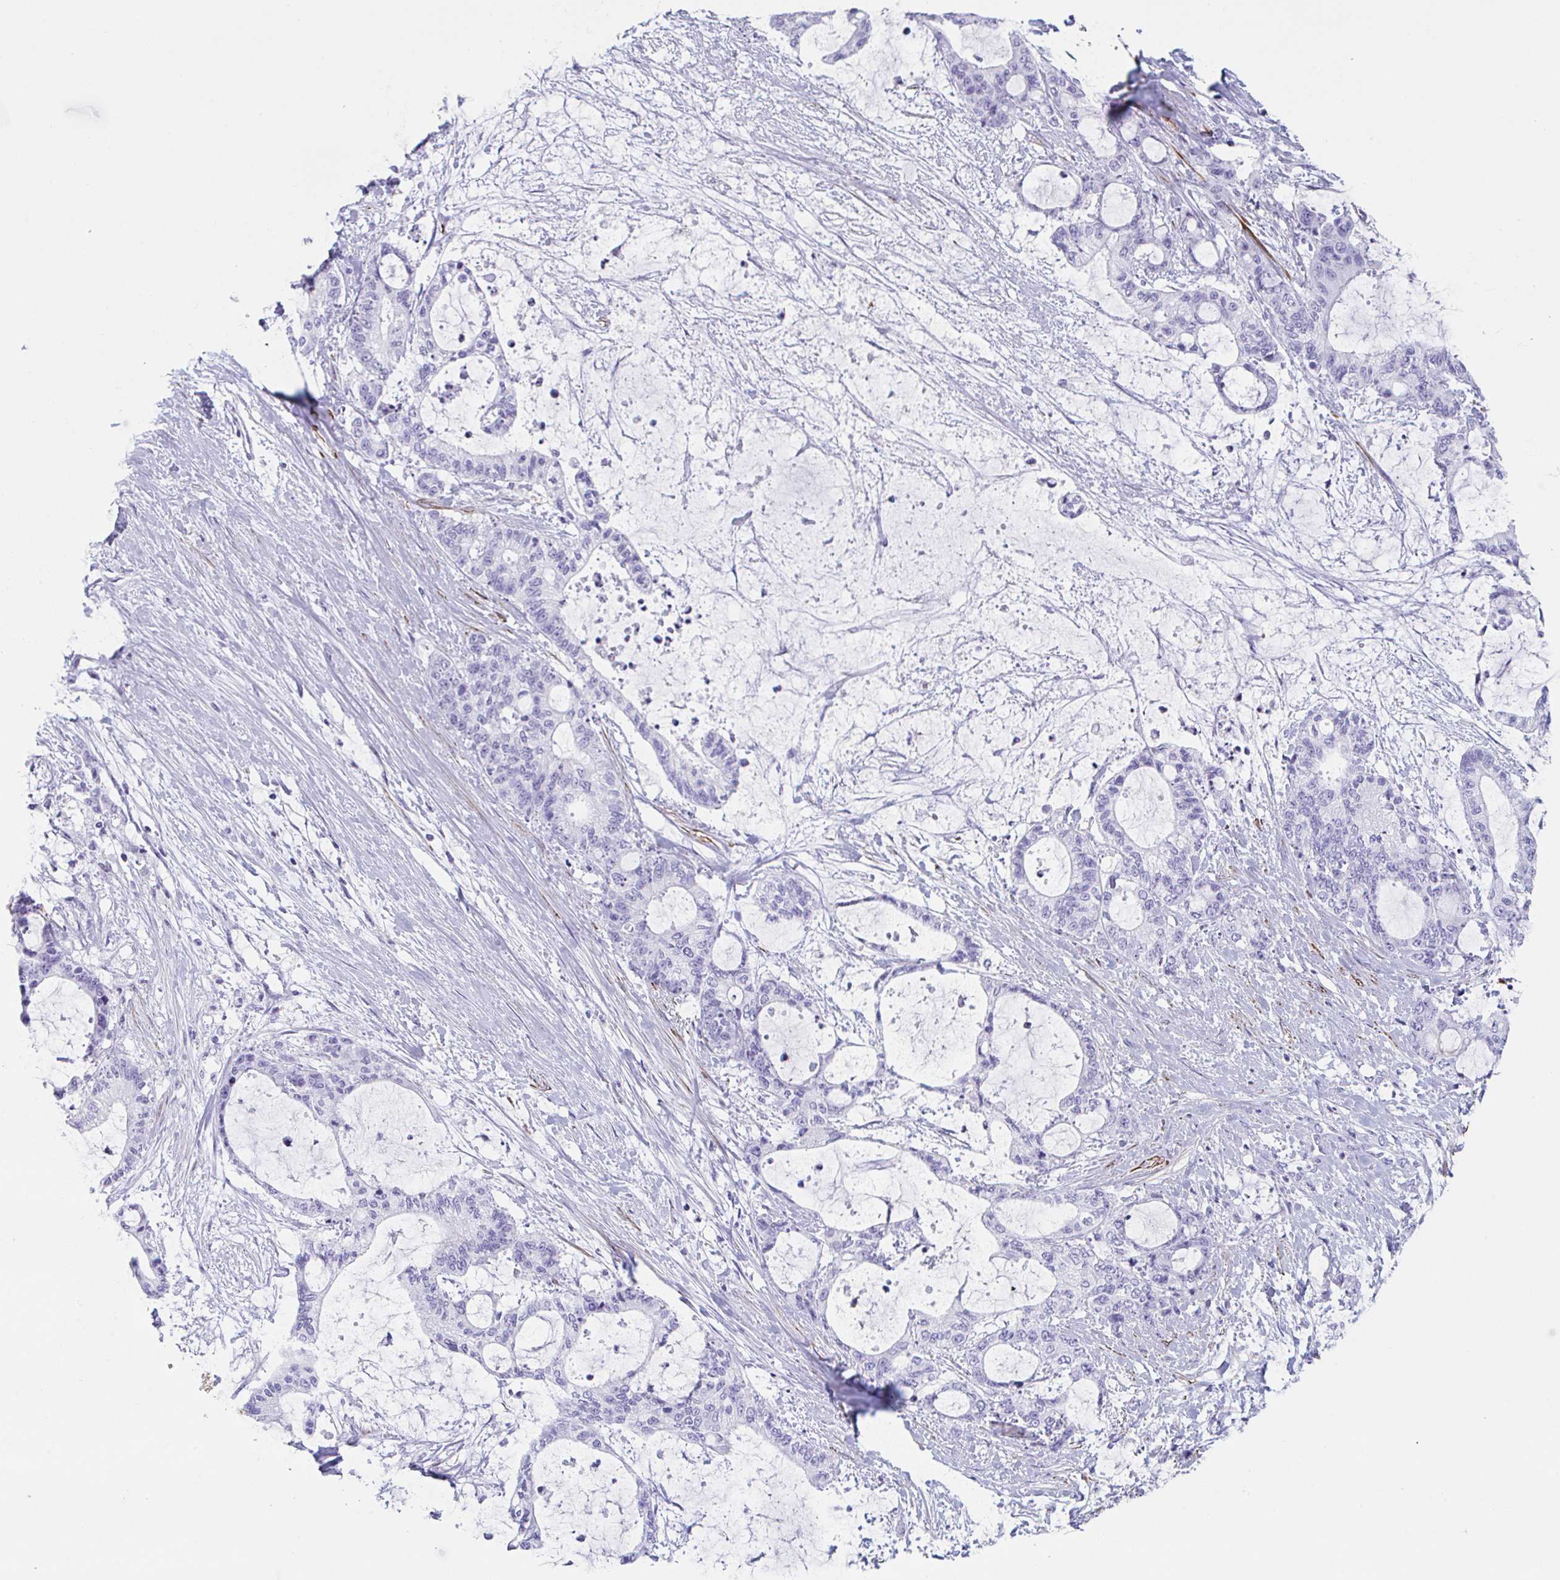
{"staining": {"intensity": "negative", "quantity": "none", "location": "none"}, "tissue": "liver cancer", "cell_type": "Tumor cells", "image_type": "cancer", "snomed": [{"axis": "morphology", "description": "Normal tissue, NOS"}, {"axis": "morphology", "description": "Cholangiocarcinoma"}, {"axis": "topography", "description": "Liver"}, {"axis": "topography", "description": "Peripheral nerve tissue"}], "caption": "Micrograph shows no protein positivity in tumor cells of liver cancer (cholangiocarcinoma) tissue. The staining is performed using DAB brown chromogen with nuclei counter-stained in using hematoxylin.", "gene": "TAS2R41", "patient": {"sex": "female", "age": 73}}